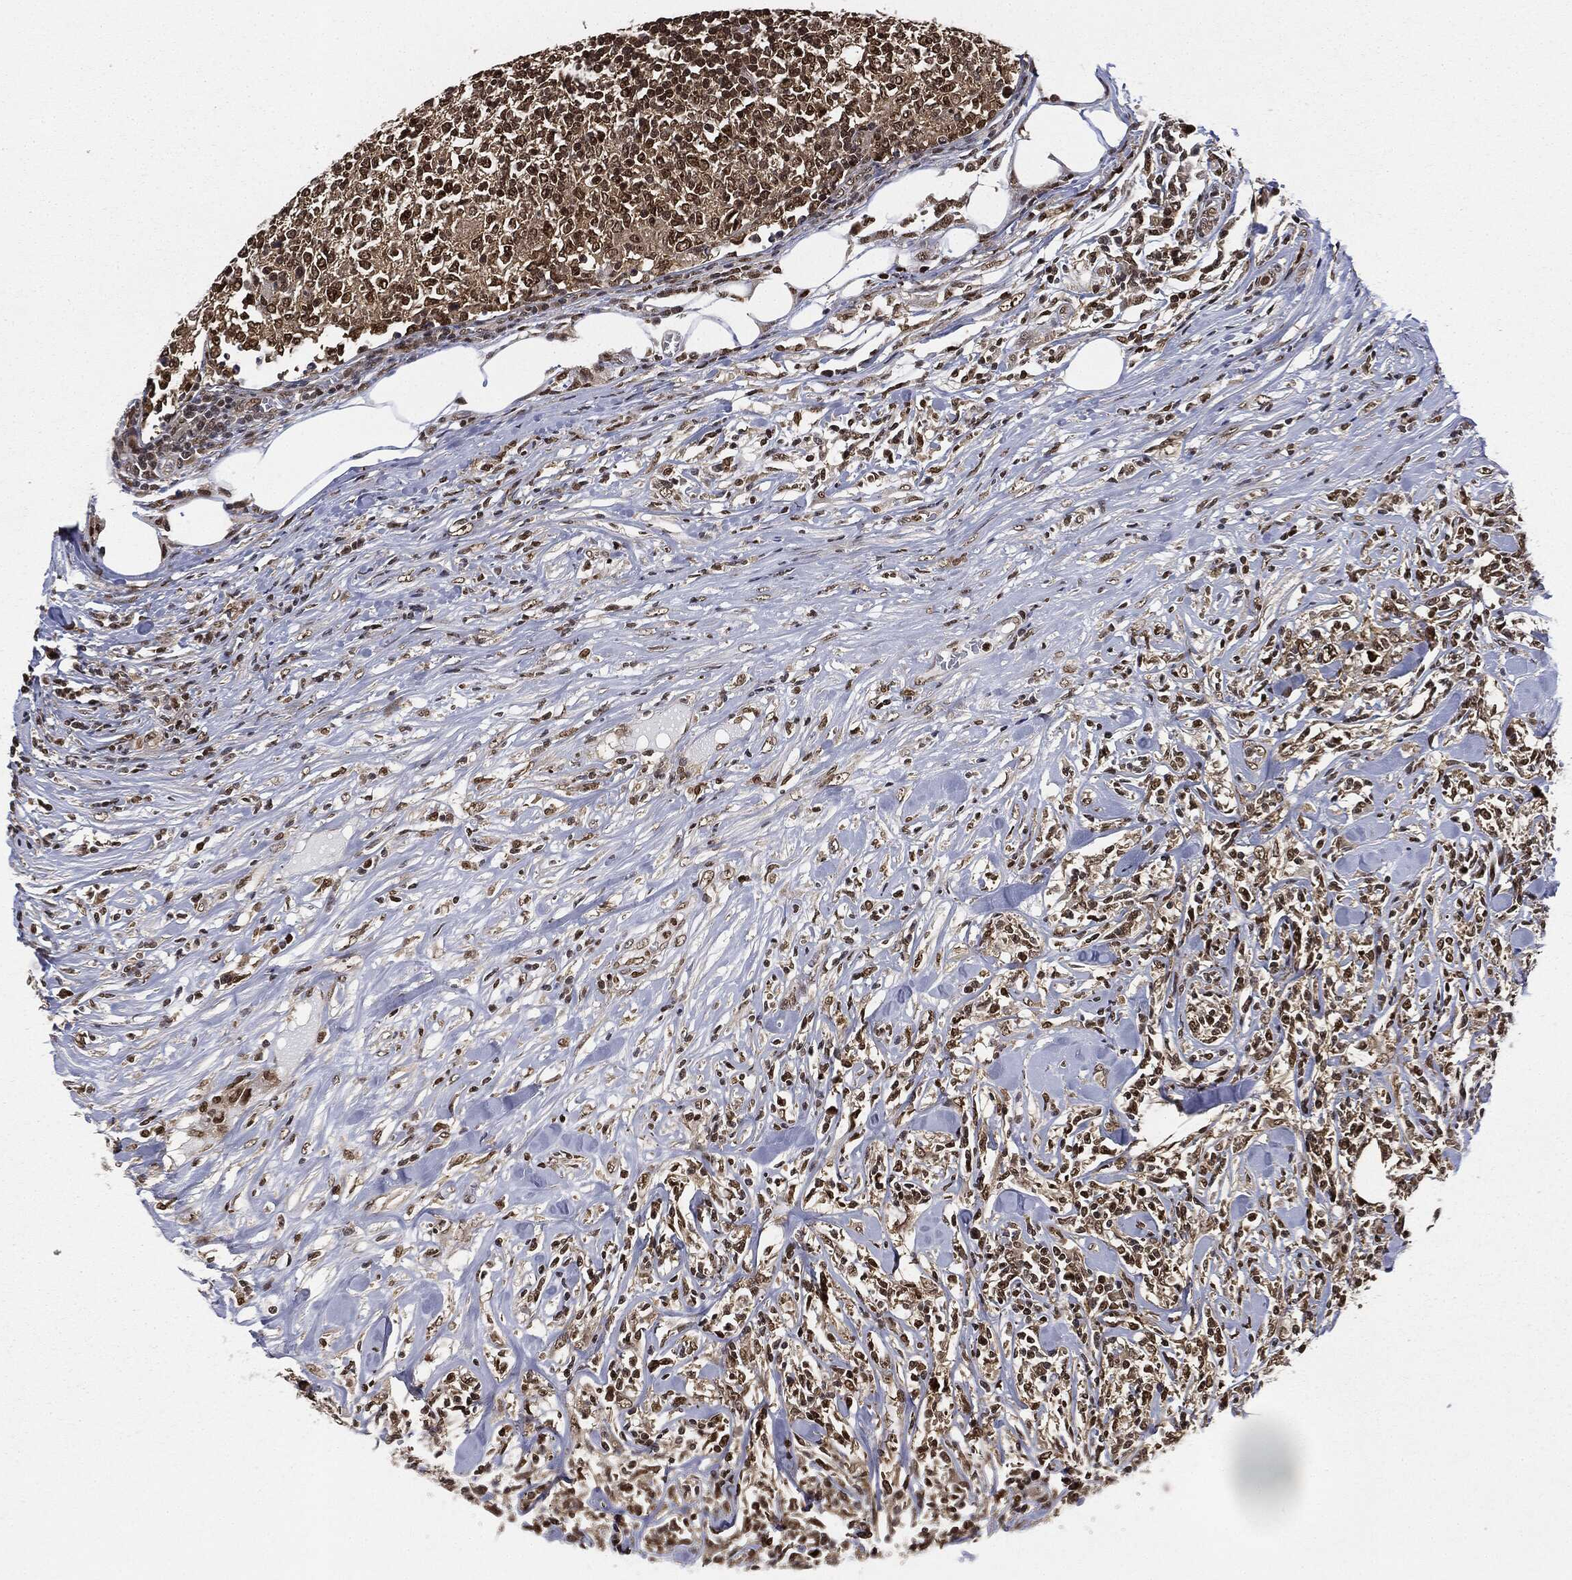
{"staining": {"intensity": "moderate", "quantity": ">75%", "location": "nuclear"}, "tissue": "lymphoma", "cell_type": "Tumor cells", "image_type": "cancer", "snomed": [{"axis": "morphology", "description": "Malignant lymphoma, non-Hodgkin's type, High grade"}, {"axis": "topography", "description": "Lymph node"}], "caption": "Malignant lymphoma, non-Hodgkin's type (high-grade) tissue demonstrates moderate nuclear positivity in approximately >75% of tumor cells (IHC, brightfield microscopy, high magnification).", "gene": "TBC1D22A", "patient": {"sex": "female", "age": 84}}